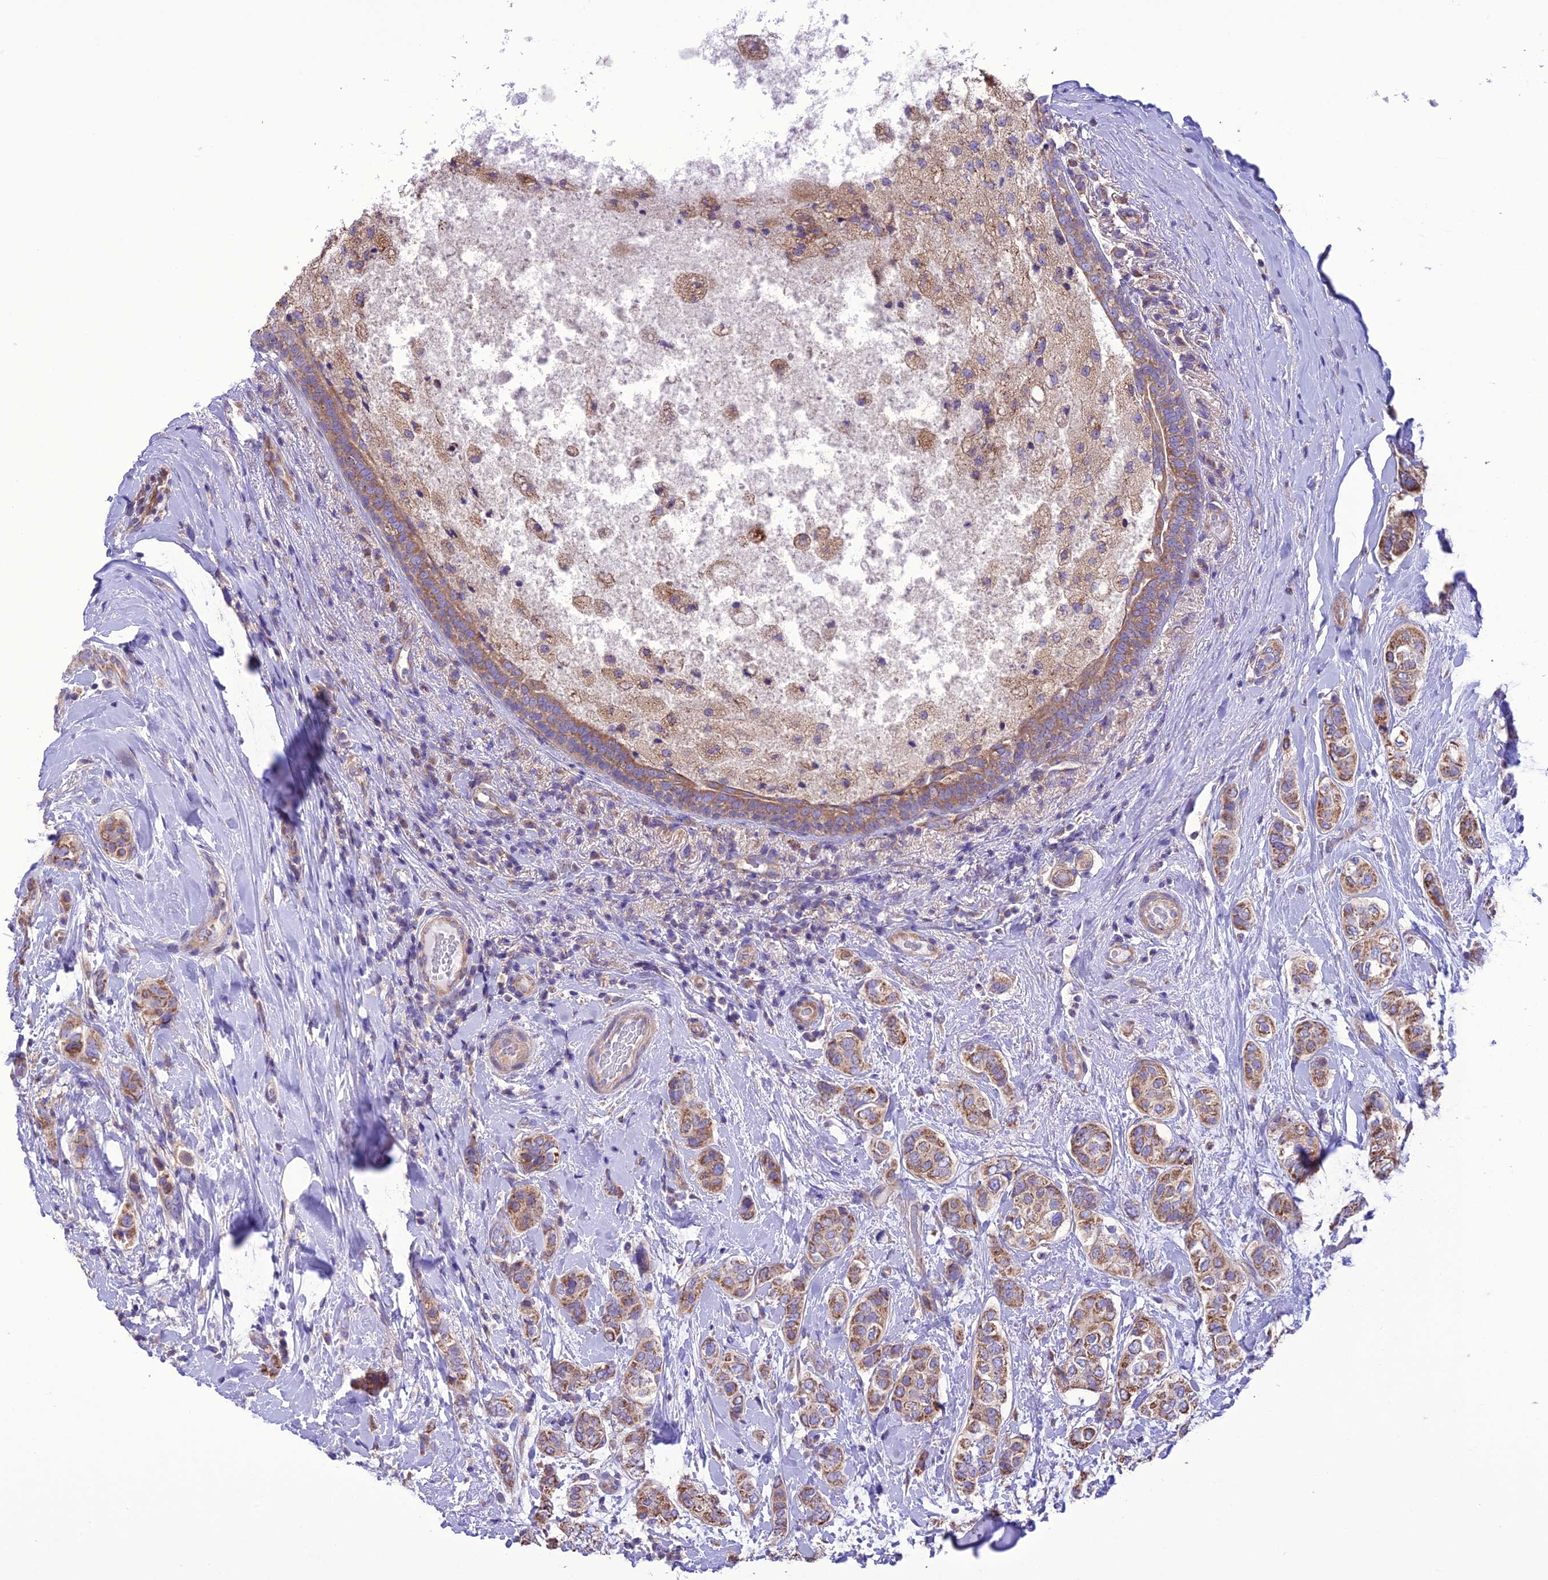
{"staining": {"intensity": "moderate", "quantity": ">75%", "location": "cytoplasmic/membranous"}, "tissue": "breast cancer", "cell_type": "Tumor cells", "image_type": "cancer", "snomed": [{"axis": "morphology", "description": "Lobular carcinoma"}, {"axis": "topography", "description": "Breast"}], "caption": "DAB immunohistochemical staining of human breast cancer exhibits moderate cytoplasmic/membranous protein expression in about >75% of tumor cells. (DAB (3,3'-diaminobenzidine) IHC, brown staining for protein, blue staining for nuclei).", "gene": "MAP3K12", "patient": {"sex": "female", "age": 51}}